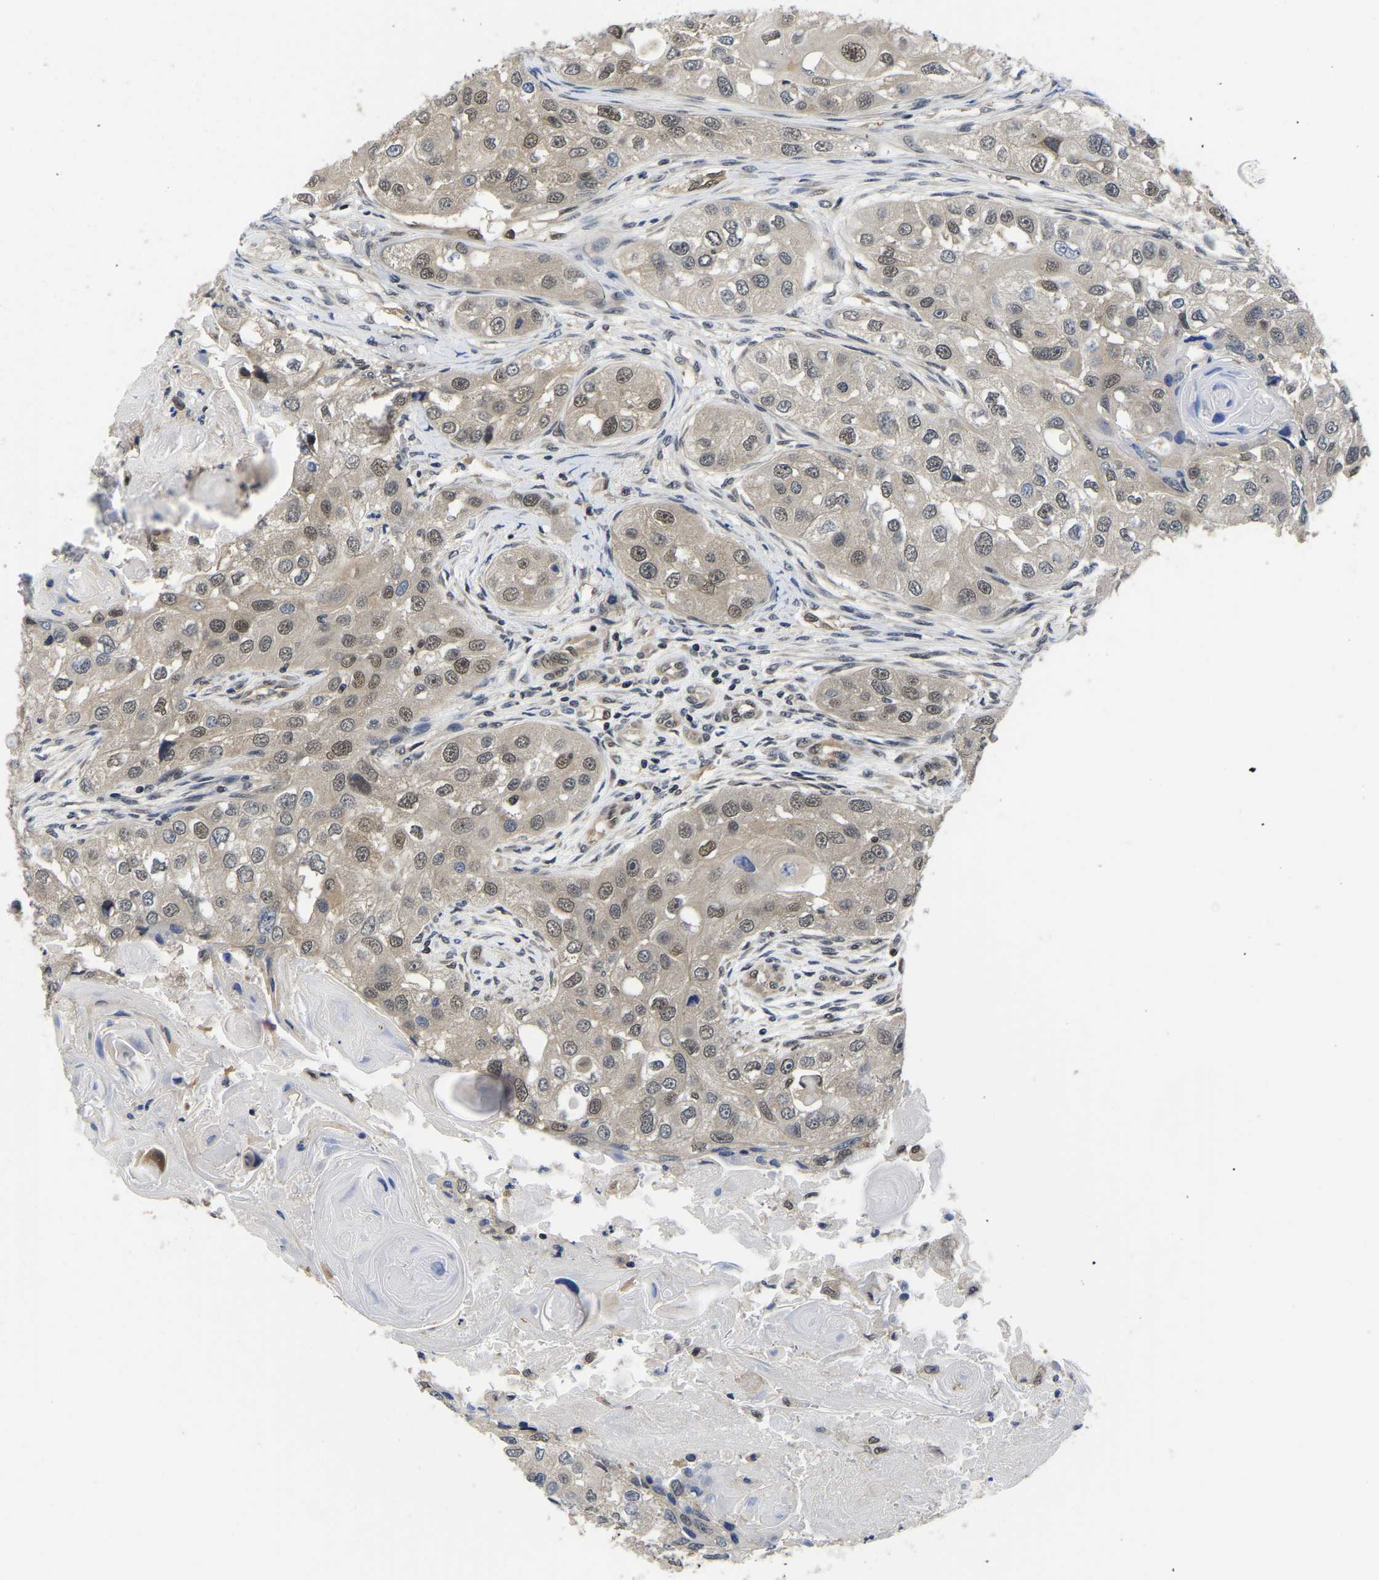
{"staining": {"intensity": "weak", "quantity": ">75%", "location": "cytoplasmic/membranous,nuclear"}, "tissue": "head and neck cancer", "cell_type": "Tumor cells", "image_type": "cancer", "snomed": [{"axis": "morphology", "description": "Normal tissue, NOS"}, {"axis": "morphology", "description": "Squamous cell carcinoma, NOS"}, {"axis": "topography", "description": "Skeletal muscle"}, {"axis": "topography", "description": "Head-Neck"}], "caption": "Immunohistochemical staining of human head and neck squamous cell carcinoma shows low levels of weak cytoplasmic/membranous and nuclear protein positivity in approximately >75% of tumor cells.", "gene": "MCOLN2", "patient": {"sex": "male", "age": 51}}